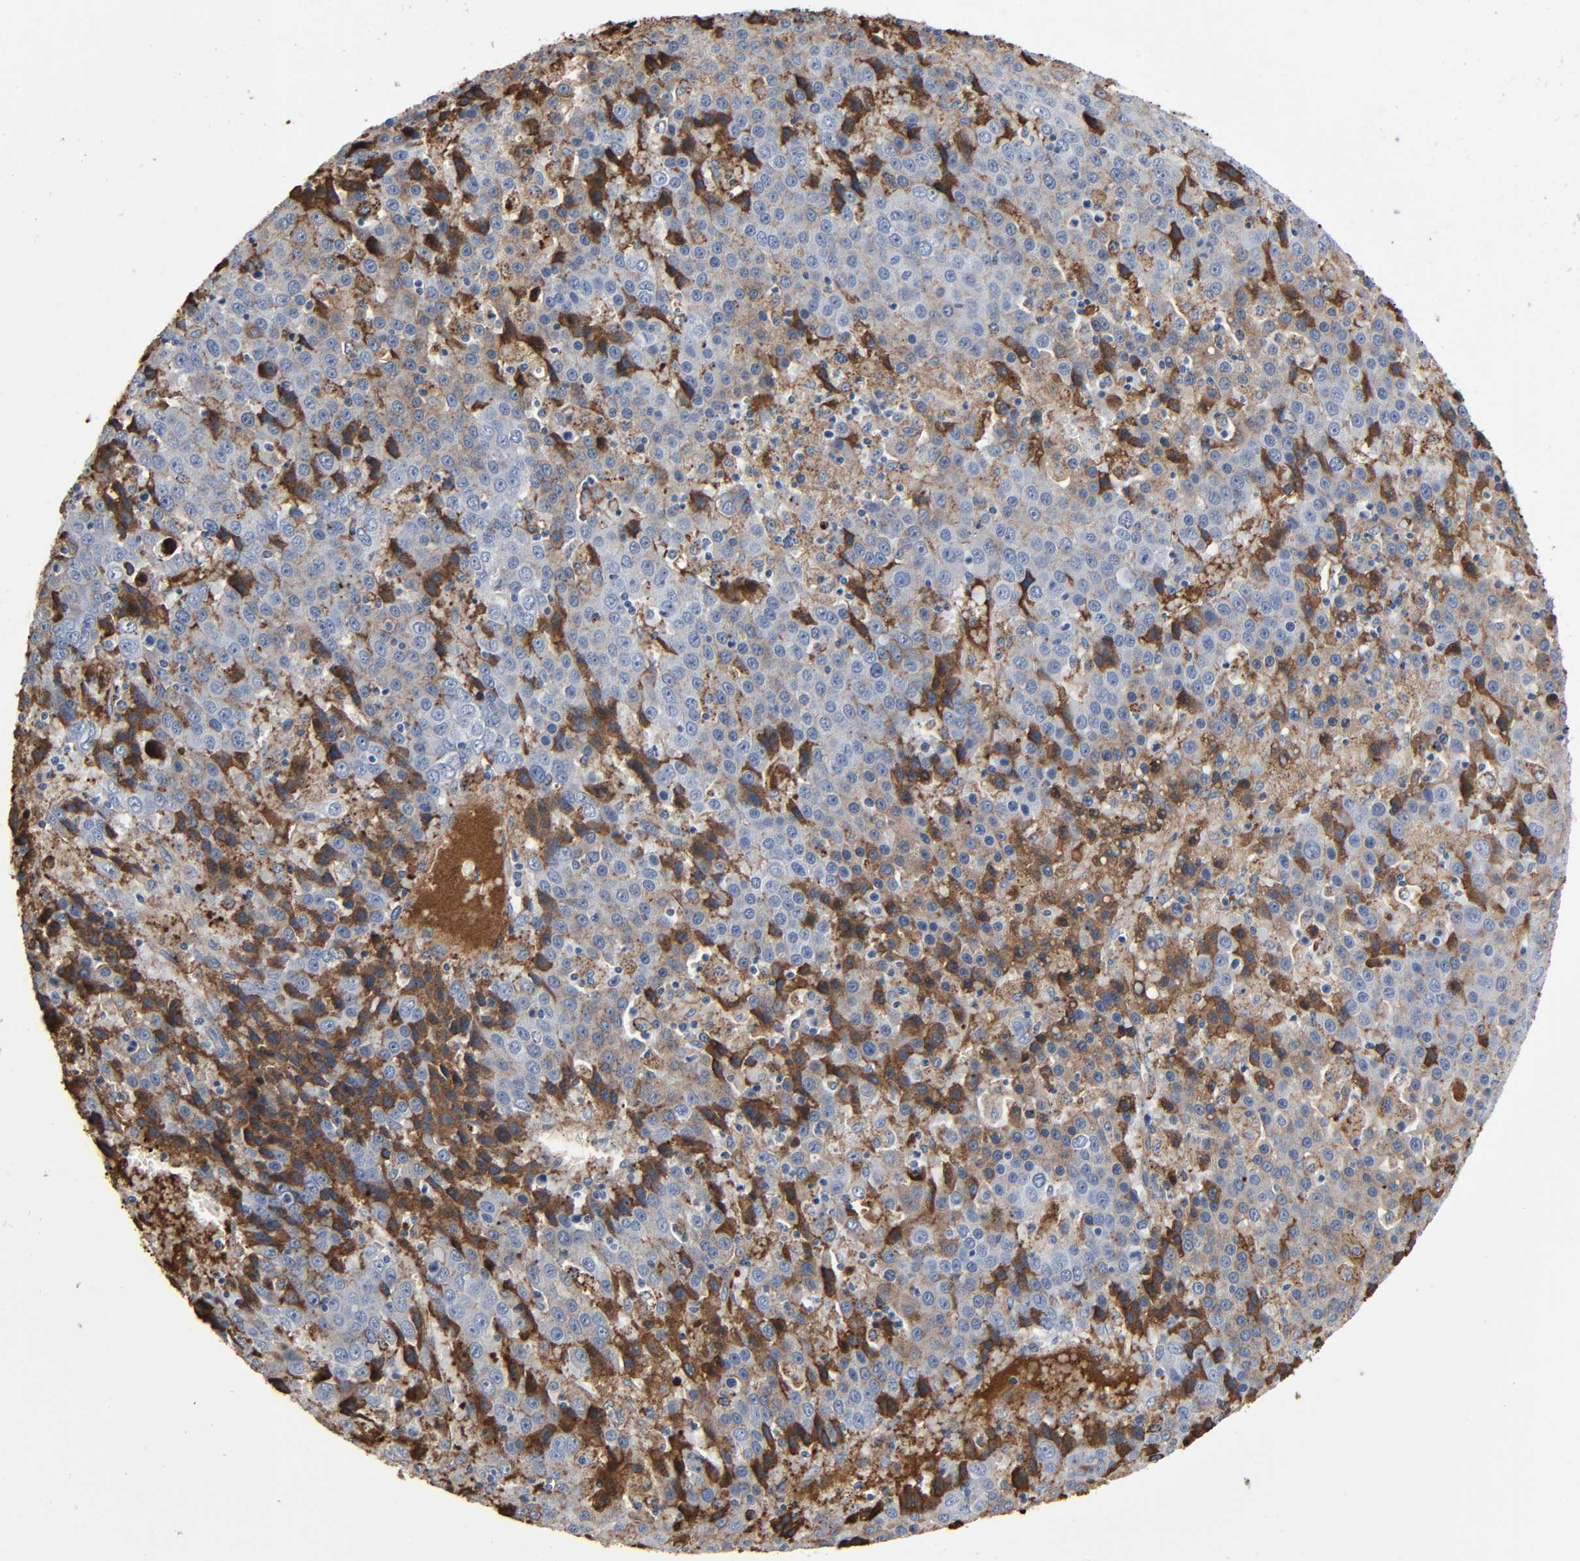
{"staining": {"intensity": "moderate", "quantity": "25%-75%", "location": "cytoplasmic/membranous"}, "tissue": "liver cancer", "cell_type": "Tumor cells", "image_type": "cancer", "snomed": [{"axis": "morphology", "description": "Carcinoma, Hepatocellular, NOS"}, {"axis": "topography", "description": "Liver"}], "caption": "Protein expression analysis of human hepatocellular carcinoma (liver) reveals moderate cytoplasmic/membranous positivity in about 25%-75% of tumor cells.", "gene": "C3", "patient": {"sex": "female", "age": 53}}